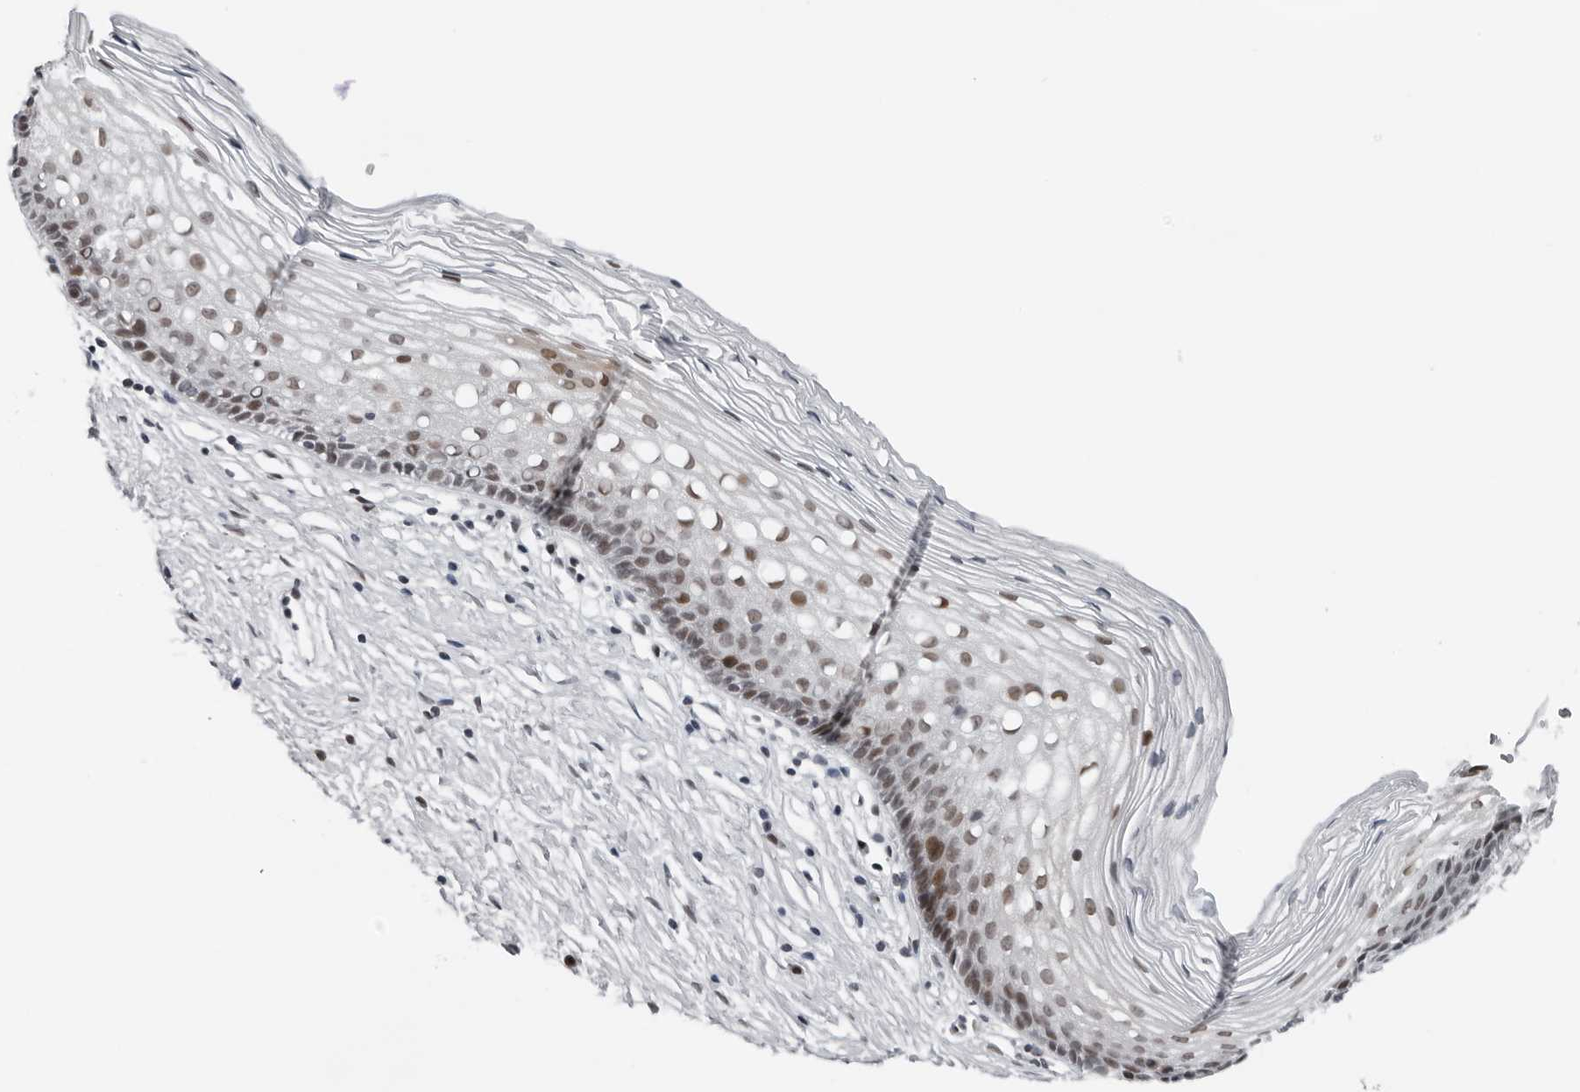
{"staining": {"intensity": "negative", "quantity": "none", "location": "none"}, "tissue": "cervix", "cell_type": "Glandular cells", "image_type": "normal", "snomed": [{"axis": "morphology", "description": "Normal tissue, NOS"}, {"axis": "topography", "description": "Cervix"}], "caption": "A high-resolution micrograph shows immunohistochemistry (IHC) staining of normal cervix, which demonstrates no significant expression in glandular cells. Nuclei are stained in blue.", "gene": "PPP1R42", "patient": {"sex": "female", "age": 27}}